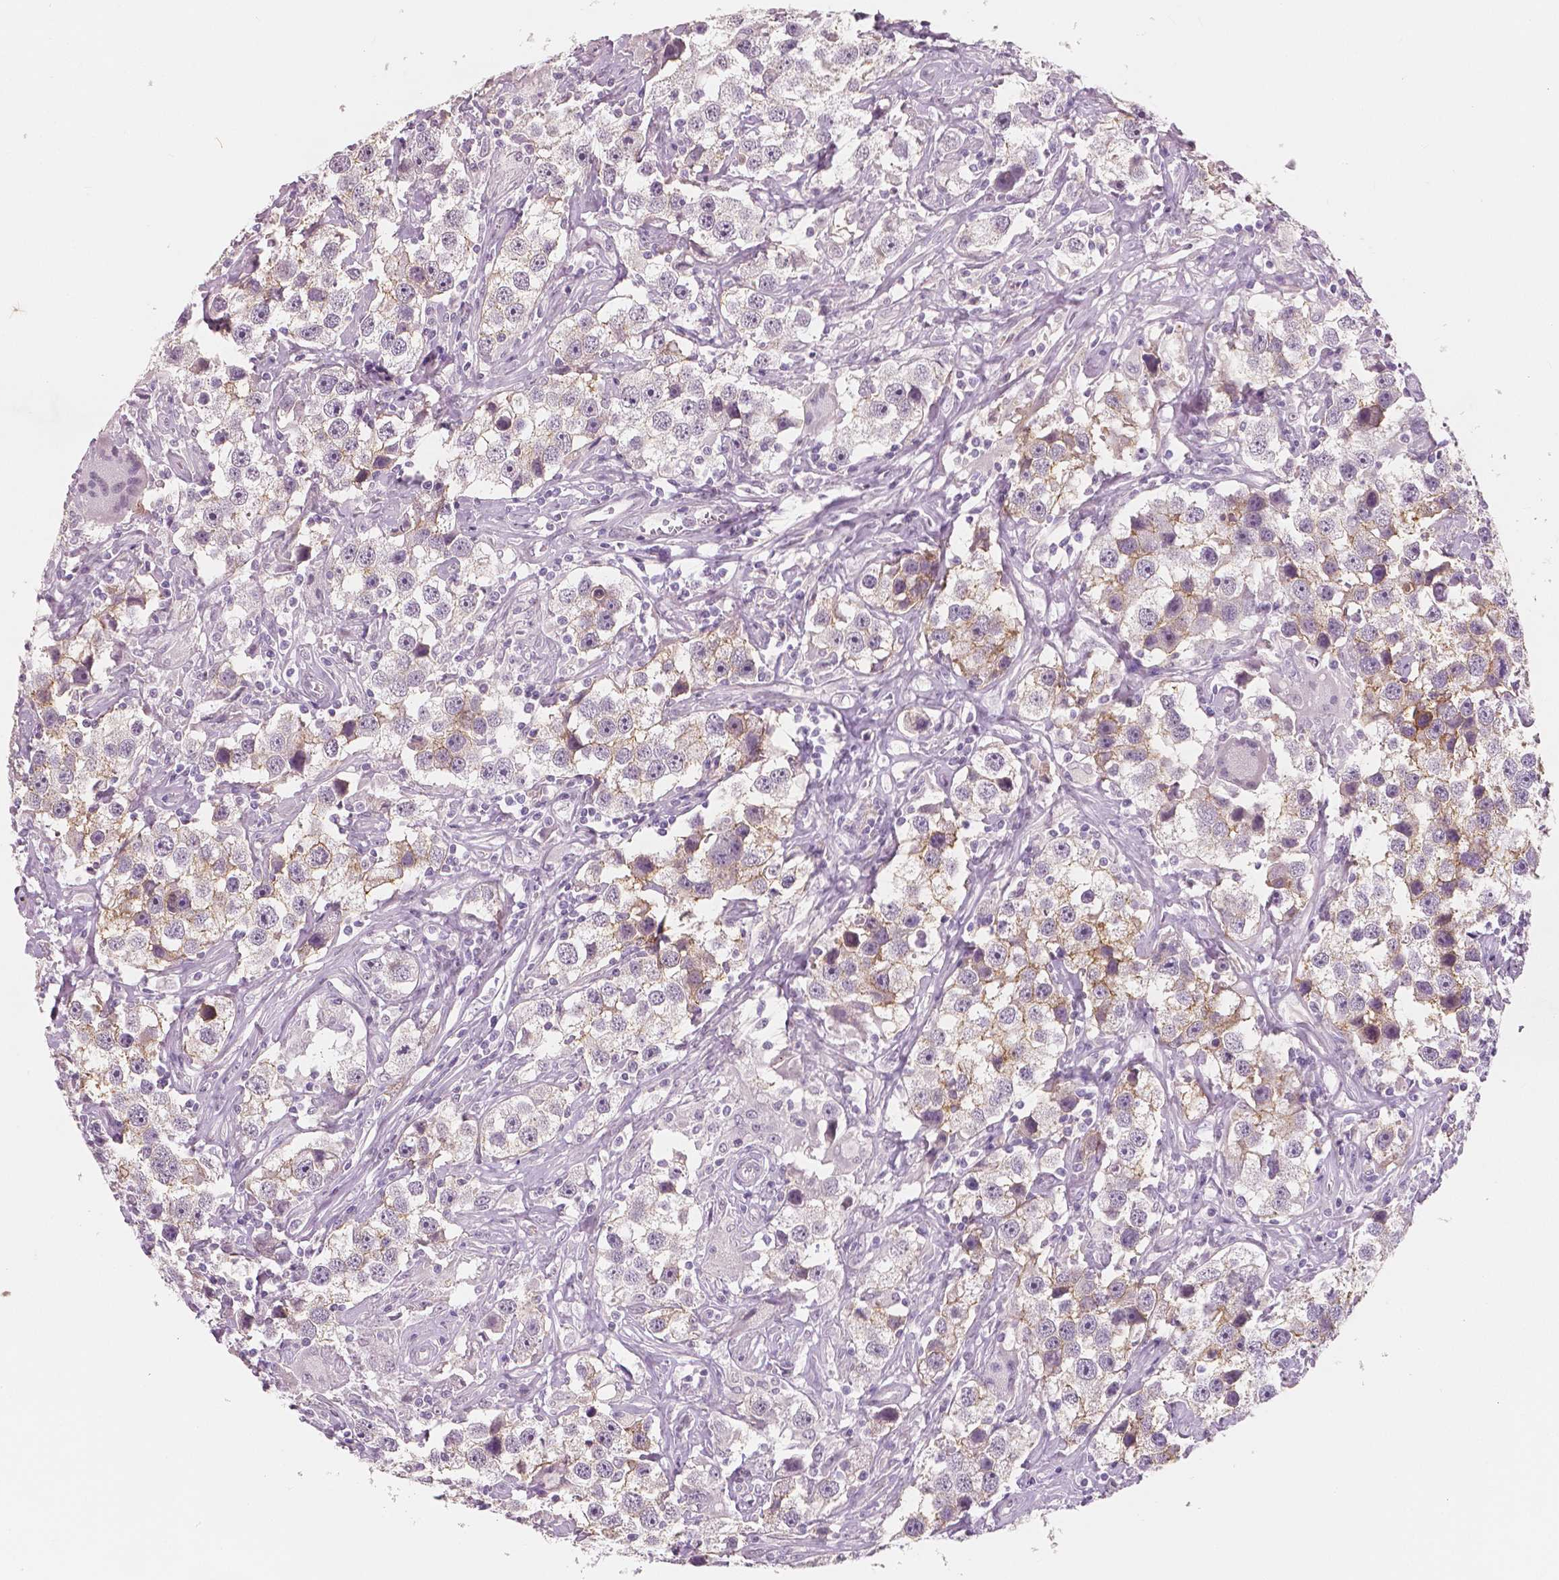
{"staining": {"intensity": "weak", "quantity": "<25%", "location": "cytoplasmic/membranous"}, "tissue": "testis cancer", "cell_type": "Tumor cells", "image_type": "cancer", "snomed": [{"axis": "morphology", "description": "Seminoma, NOS"}, {"axis": "topography", "description": "Testis"}], "caption": "Photomicrograph shows no significant protein positivity in tumor cells of testis cancer (seminoma).", "gene": "KIT", "patient": {"sex": "male", "age": 49}}